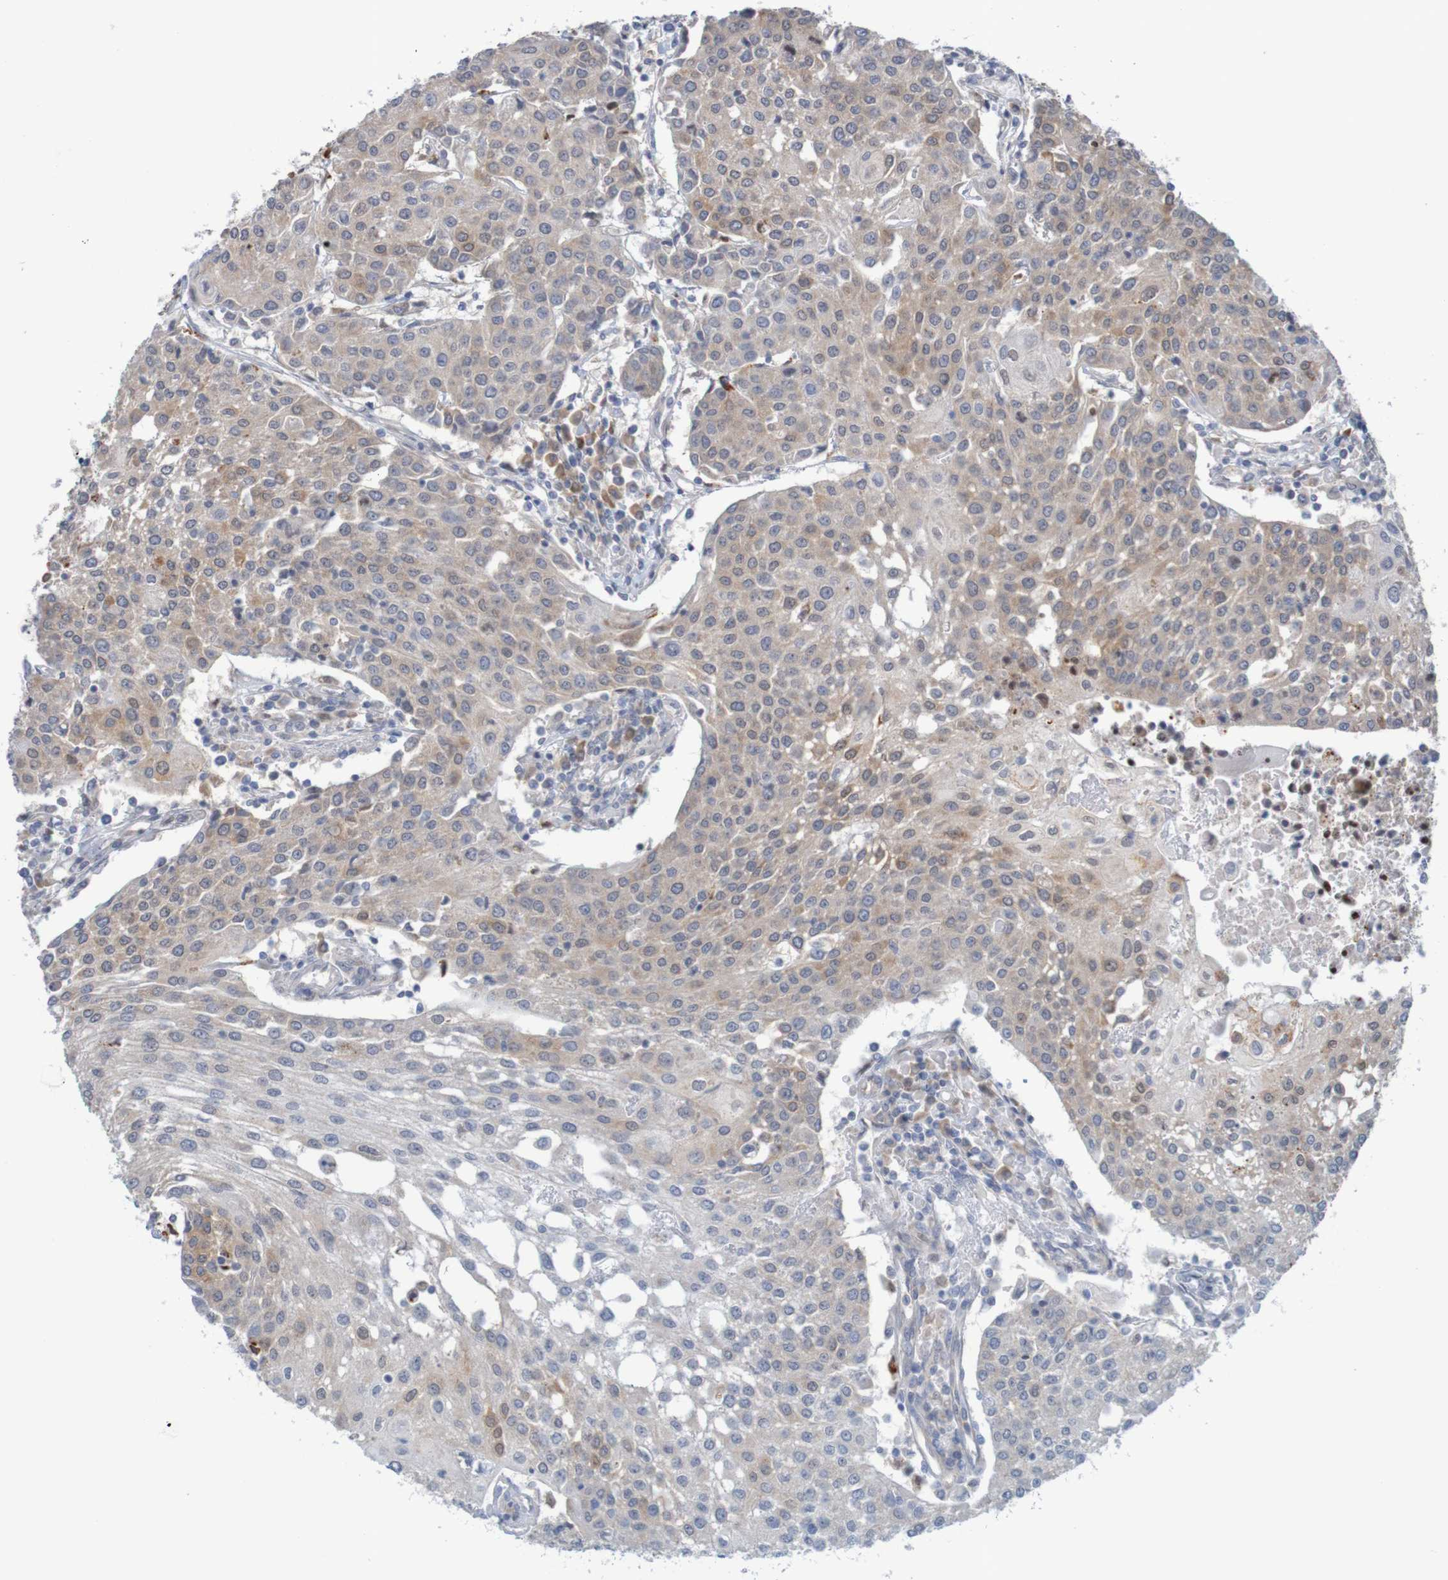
{"staining": {"intensity": "weak", "quantity": ">75%", "location": "cytoplasmic/membranous"}, "tissue": "urothelial cancer", "cell_type": "Tumor cells", "image_type": "cancer", "snomed": [{"axis": "morphology", "description": "Urothelial carcinoma, High grade"}, {"axis": "topography", "description": "Urinary bladder"}], "caption": "A photomicrograph showing weak cytoplasmic/membranous staining in about >75% of tumor cells in urothelial carcinoma (high-grade), as visualized by brown immunohistochemical staining.", "gene": "NAV2", "patient": {"sex": "female", "age": 85}}